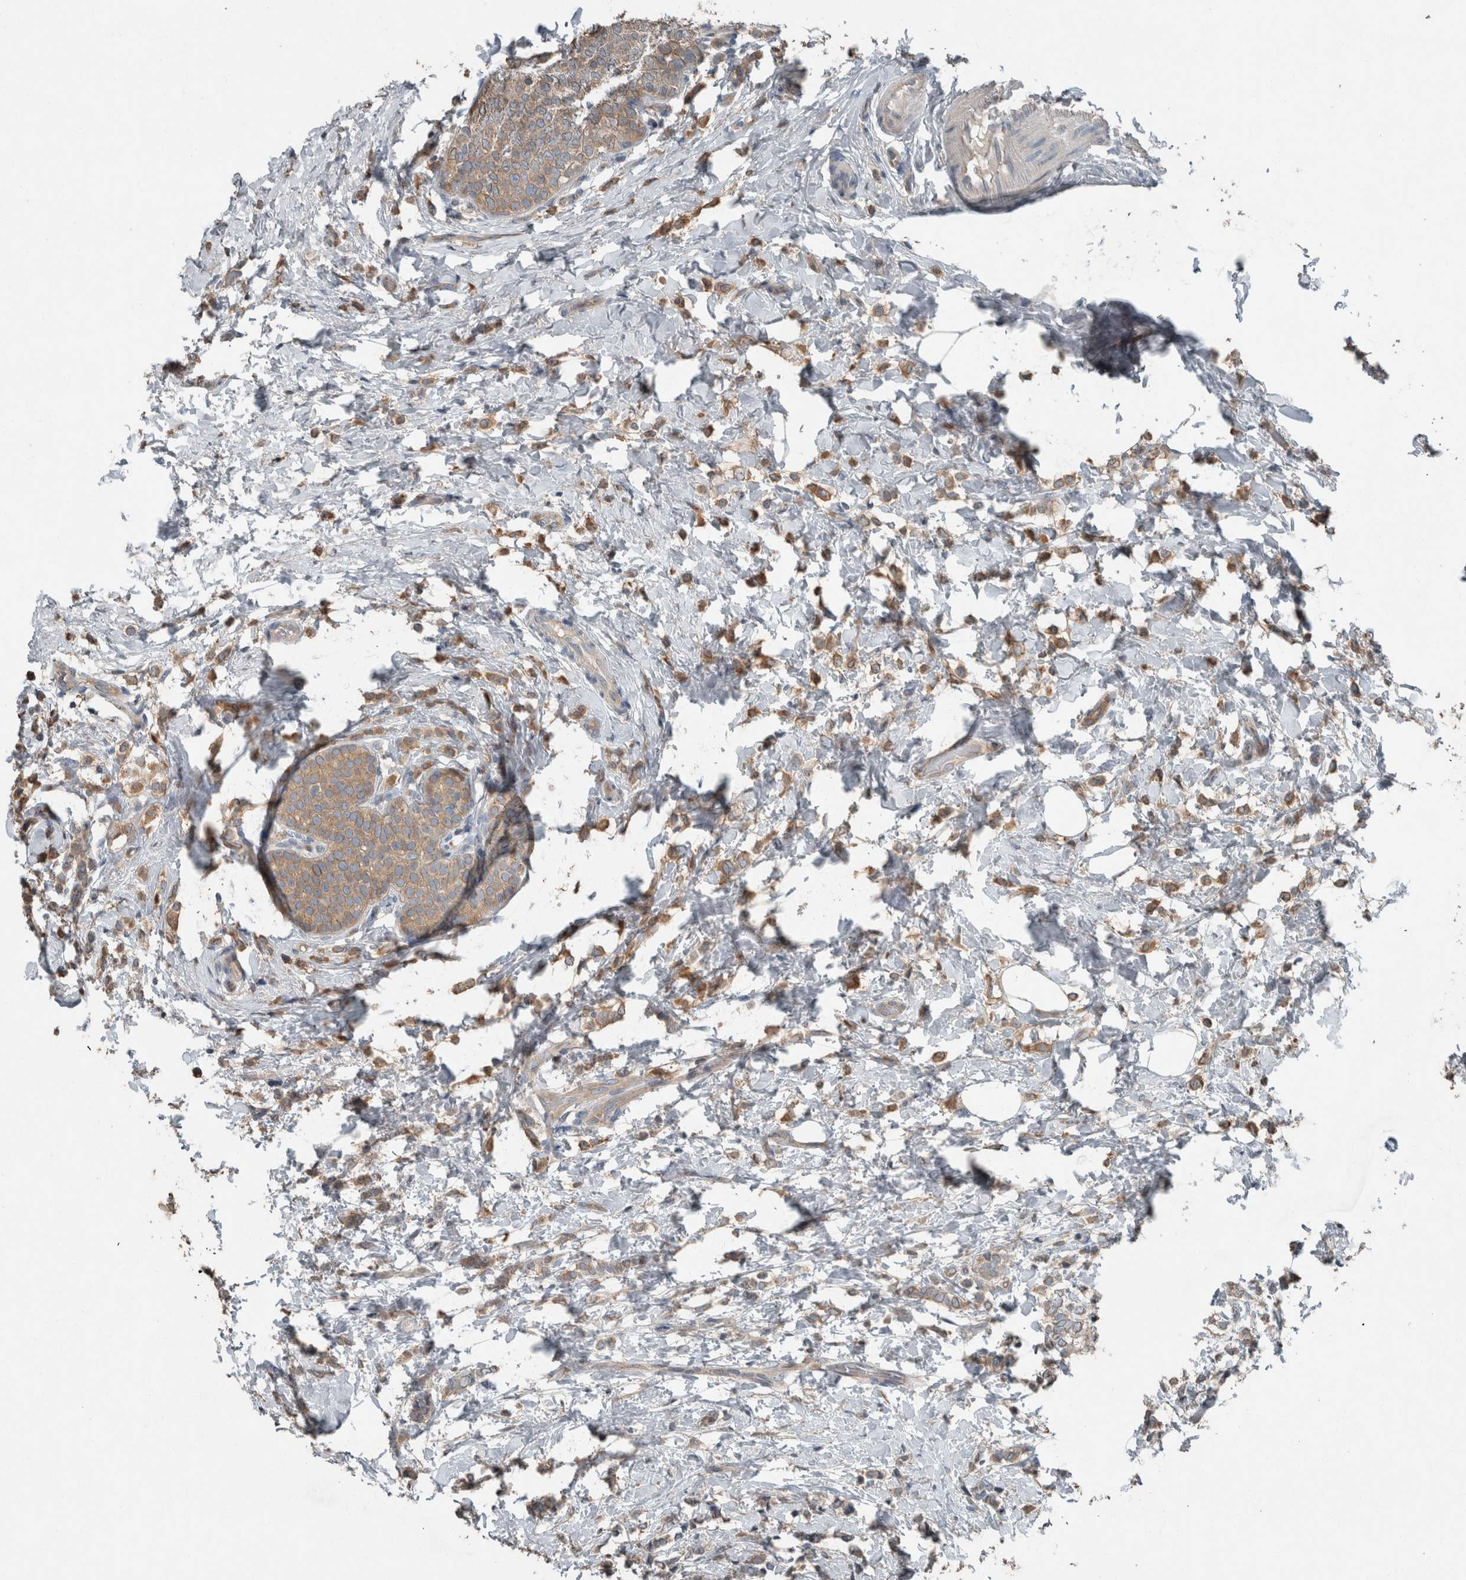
{"staining": {"intensity": "moderate", "quantity": ">75%", "location": "cytoplasmic/membranous"}, "tissue": "breast cancer", "cell_type": "Tumor cells", "image_type": "cancer", "snomed": [{"axis": "morphology", "description": "Lobular carcinoma"}, {"axis": "topography", "description": "Breast"}], "caption": "The immunohistochemical stain labels moderate cytoplasmic/membranous expression in tumor cells of breast lobular carcinoma tissue.", "gene": "KNTC1", "patient": {"sex": "female", "age": 50}}